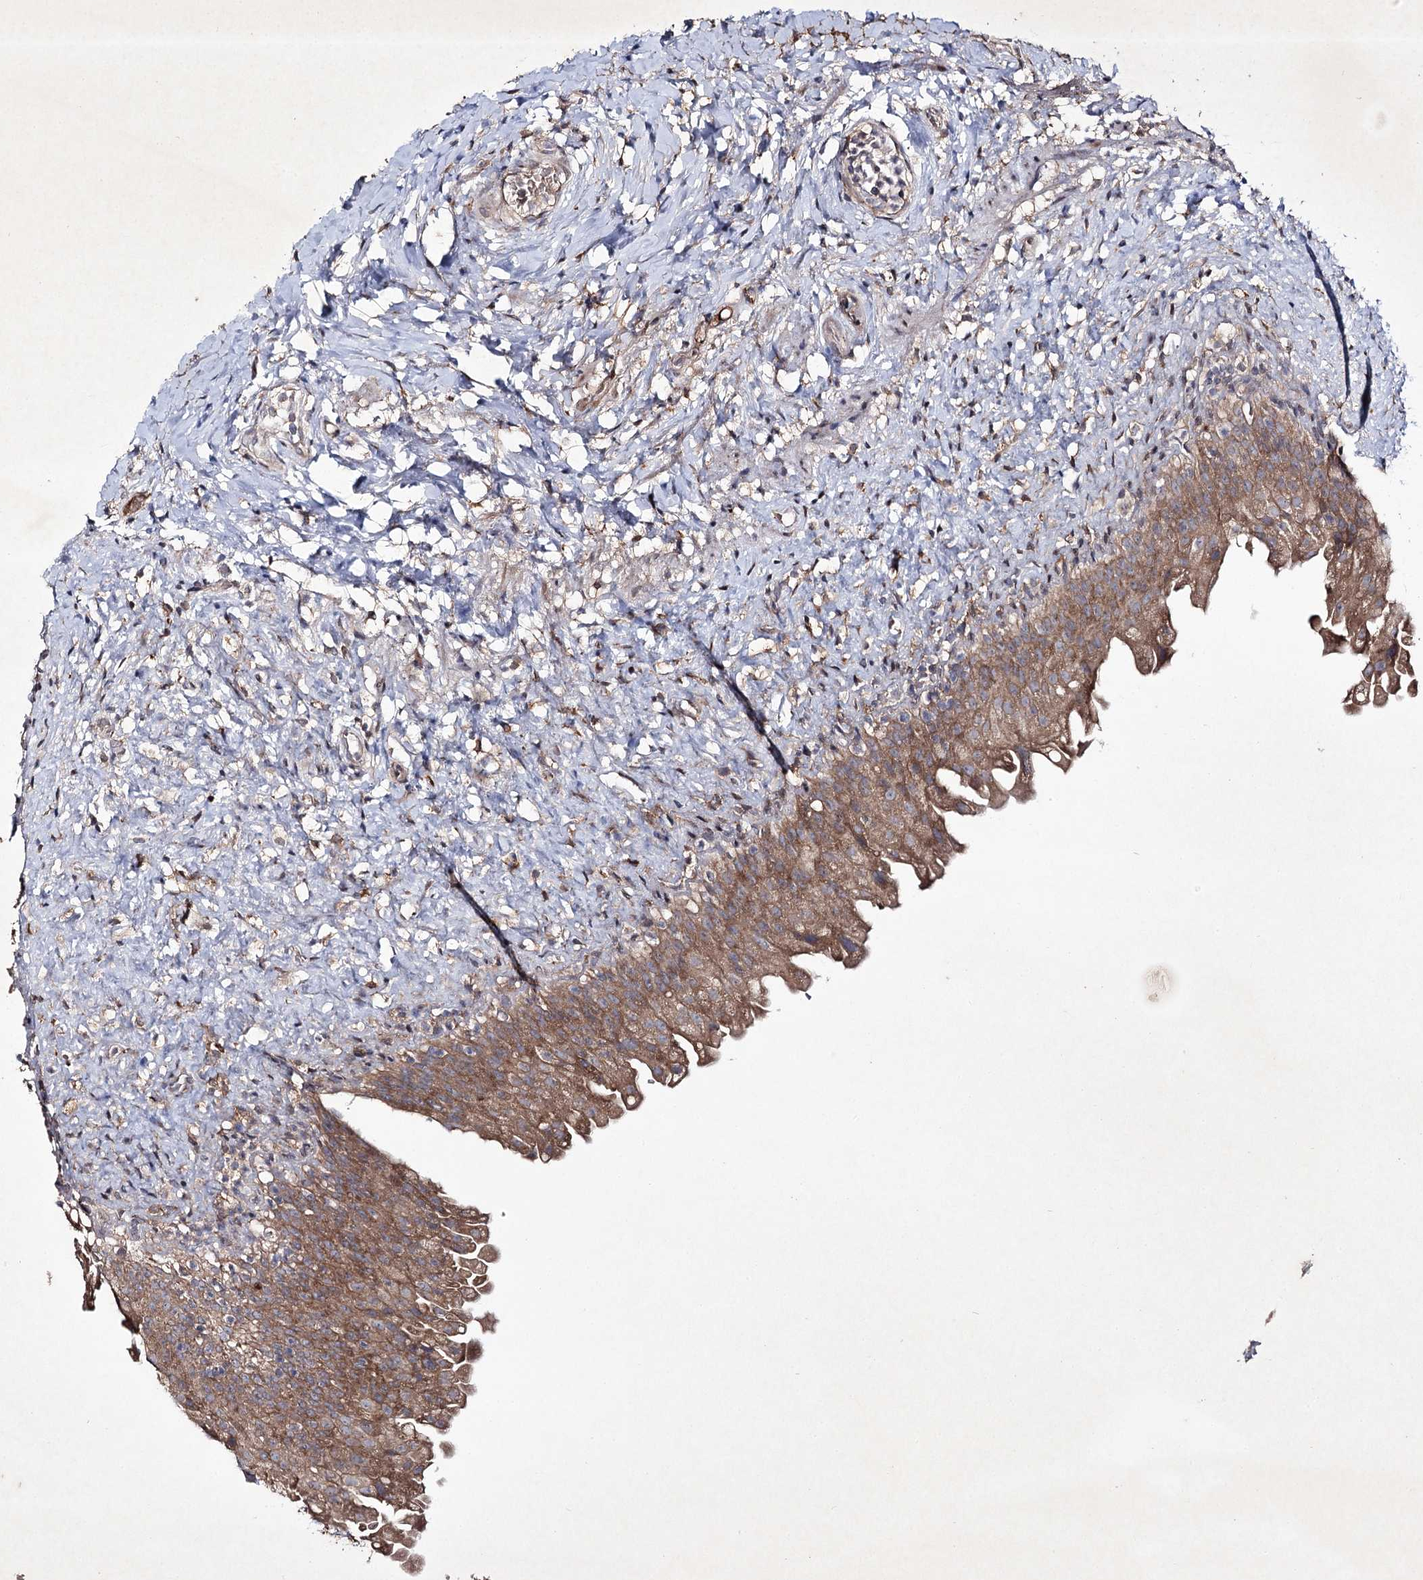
{"staining": {"intensity": "moderate", "quantity": ">75%", "location": "cytoplasmic/membranous"}, "tissue": "urinary bladder", "cell_type": "Urothelial cells", "image_type": "normal", "snomed": [{"axis": "morphology", "description": "Normal tissue, NOS"}, {"axis": "topography", "description": "Urinary bladder"}], "caption": "Urinary bladder stained with a brown dye displays moderate cytoplasmic/membranous positive expression in approximately >75% of urothelial cells.", "gene": "ALG9", "patient": {"sex": "female", "age": 27}}